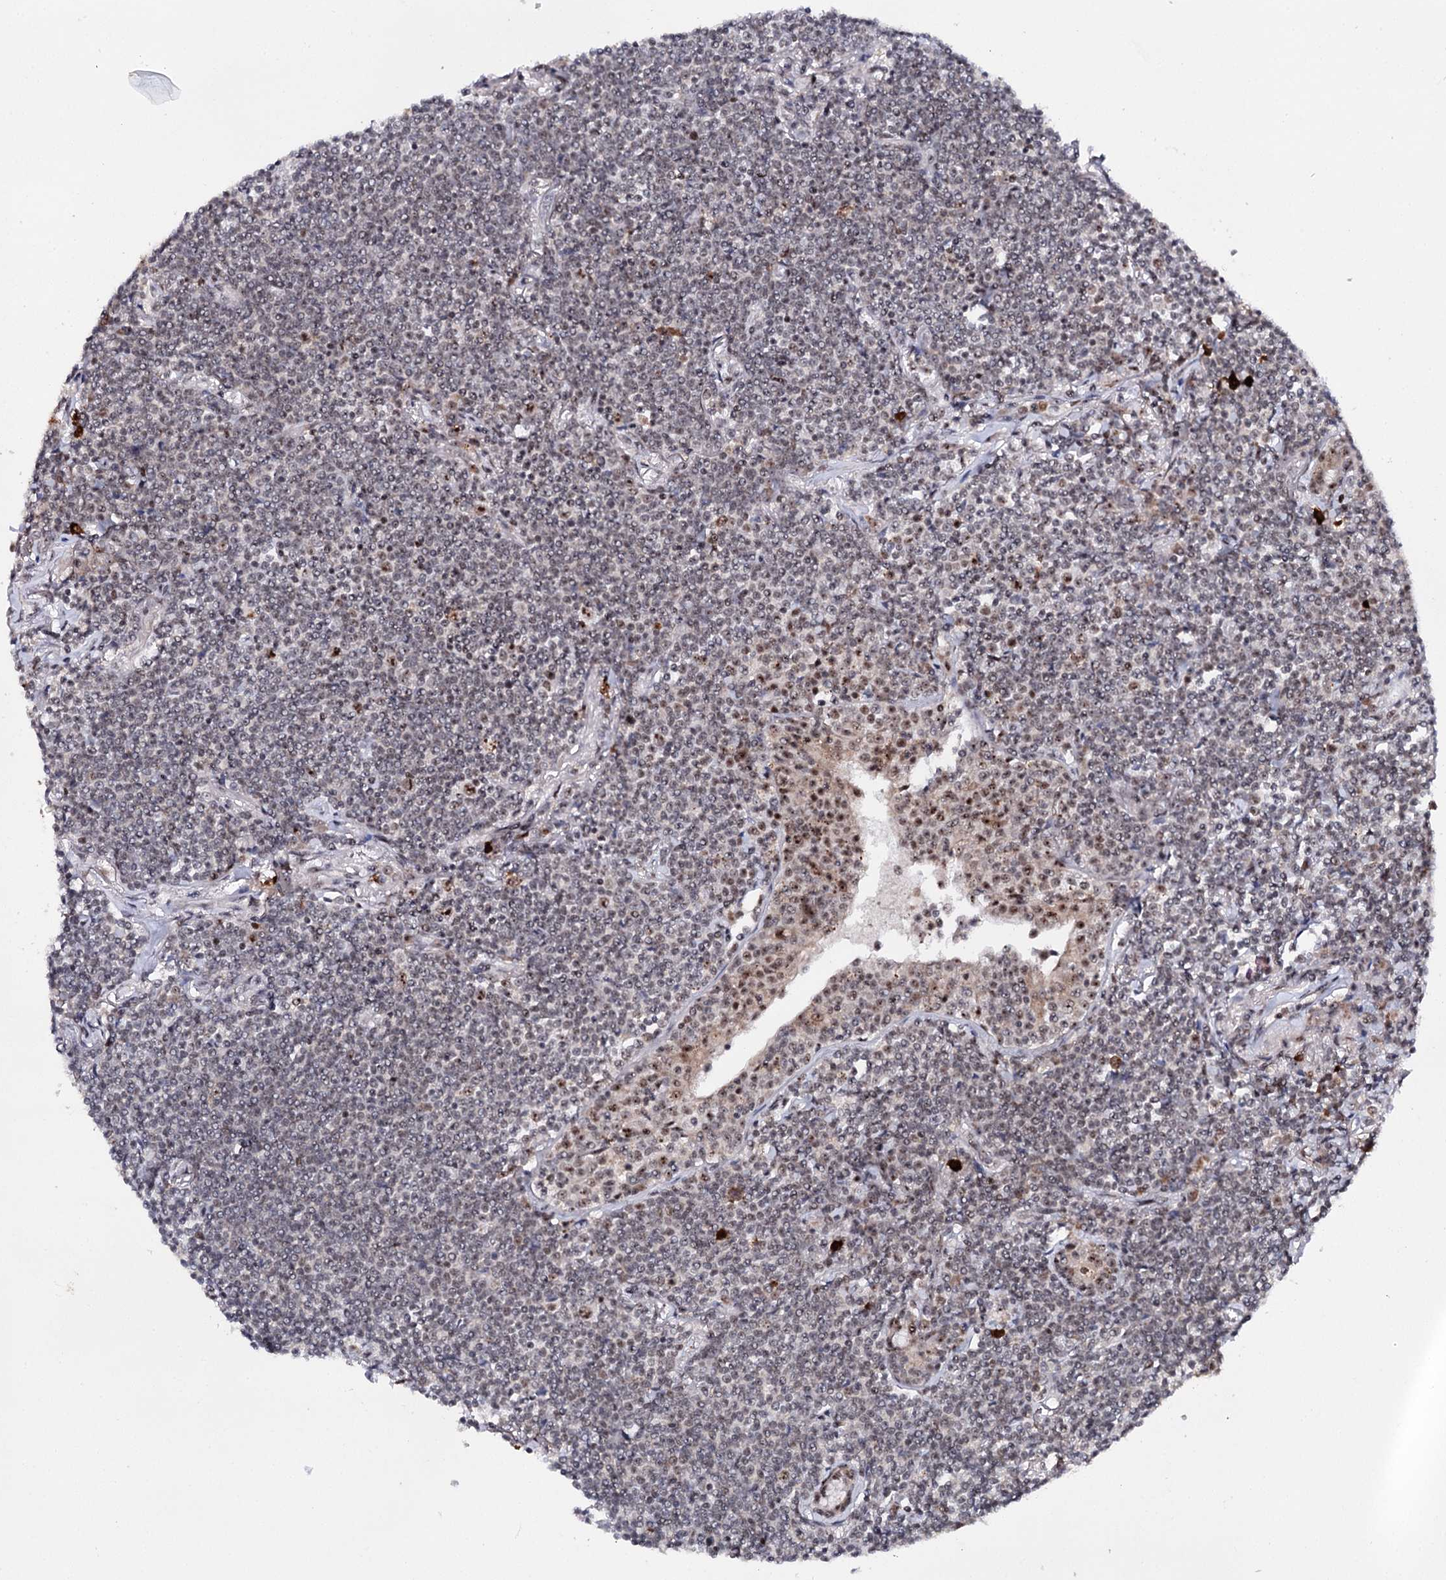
{"staining": {"intensity": "weak", "quantity": "25%-75%", "location": "nuclear"}, "tissue": "lymphoma", "cell_type": "Tumor cells", "image_type": "cancer", "snomed": [{"axis": "morphology", "description": "Malignant lymphoma, non-Hodgkin's type, Low grade"}, {"axis": "topography", "description": "Lung"}], "caption": "A brown stain labels weak nuclear staining of a protein in human lymphoma tumor cells.", "gene": "BUD13", "patient": {"sex": "female", "age": 71}}